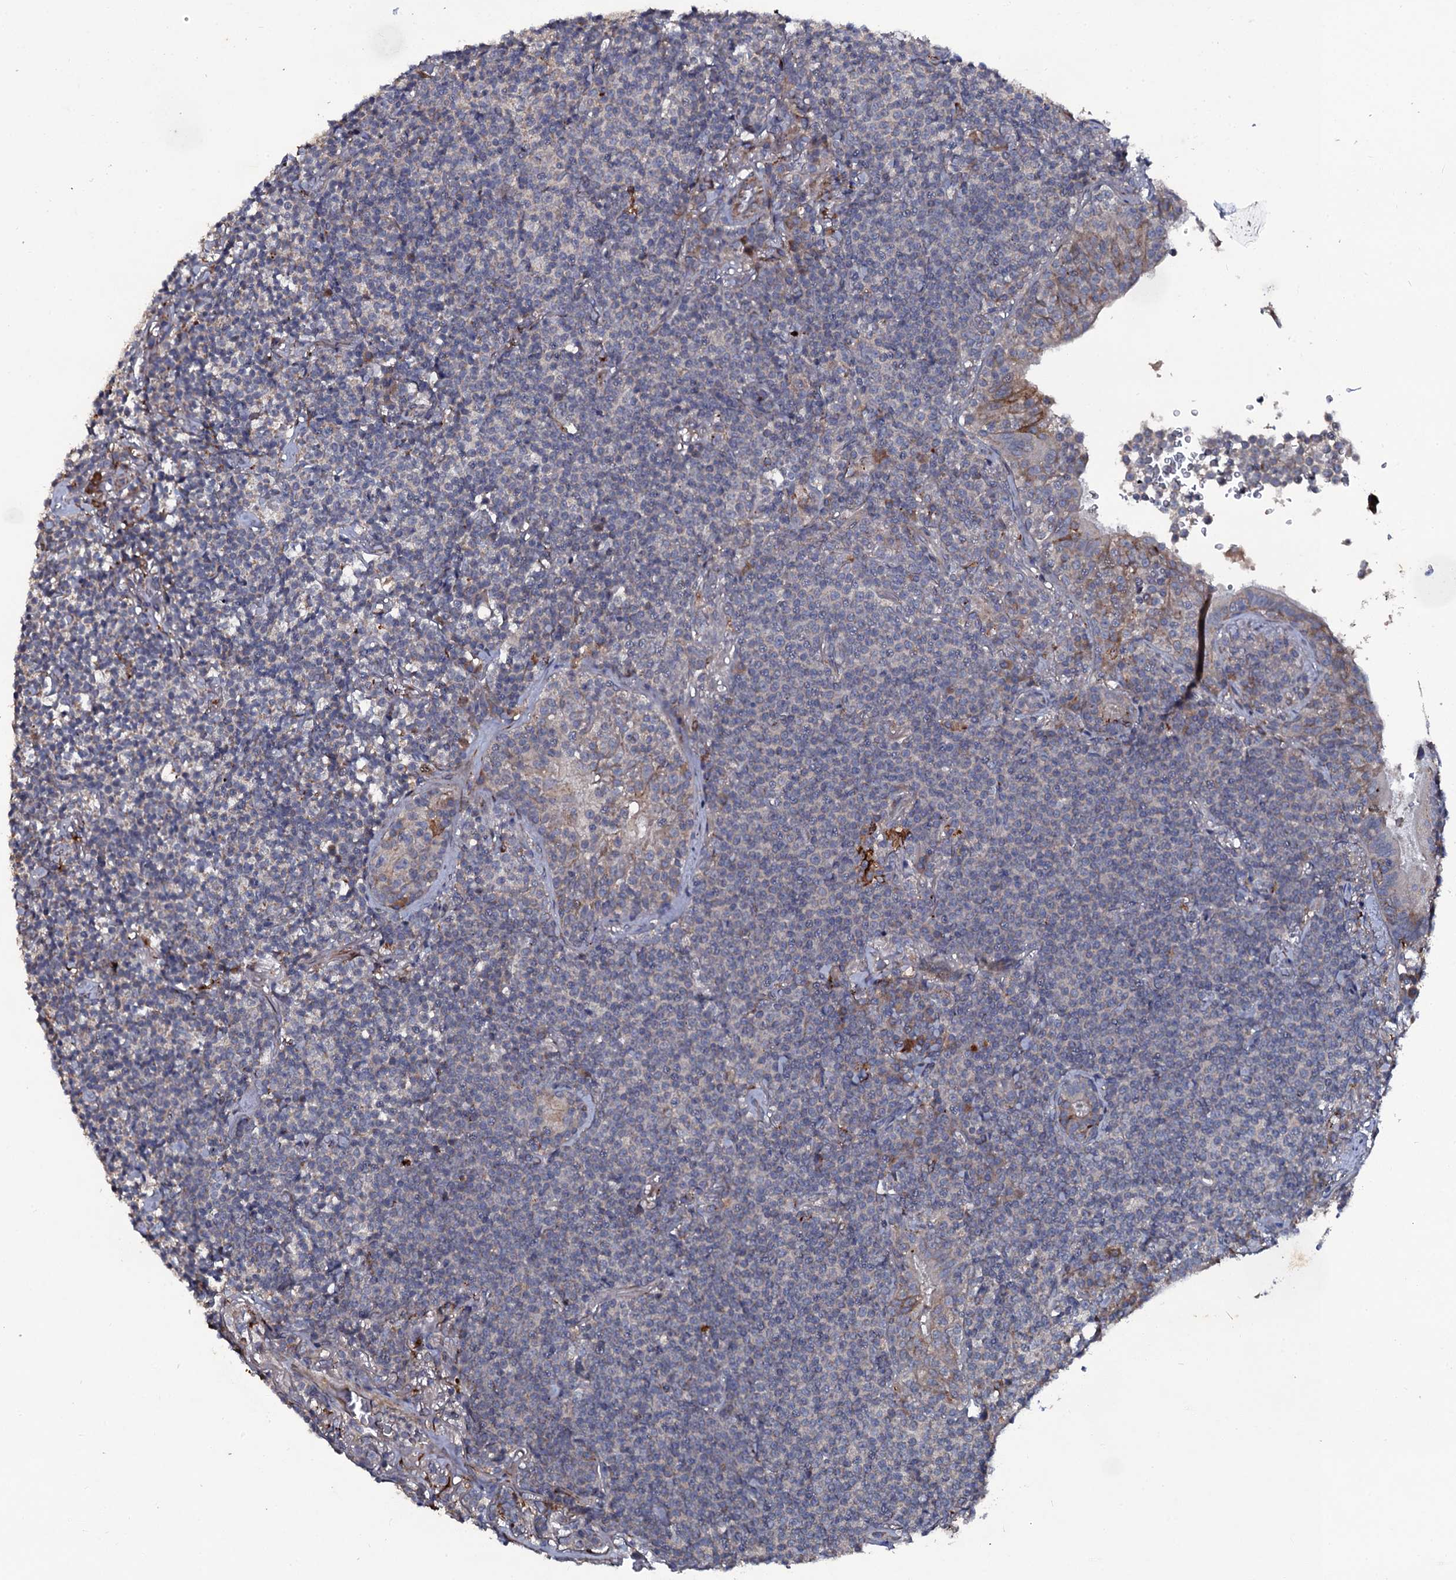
{"staining": {"intensity": "negative", "quantity": "none", "location": "none"}, "tissue": "lymphoma", "cell_type": "Tumor cells", "image_type": "cancer", "snomed": [{"axis": "morphology", "description": "Malignant lymphoma, non-Hodgkin's type, Low grade"}, {"axis": "topography", "description": "Lung"}], "caption": "Protein analysis of lymphoma displays no significant expression in tumor cells.", "gene": "LRRC28", "patient": {"sex": "female", "age": 71}}